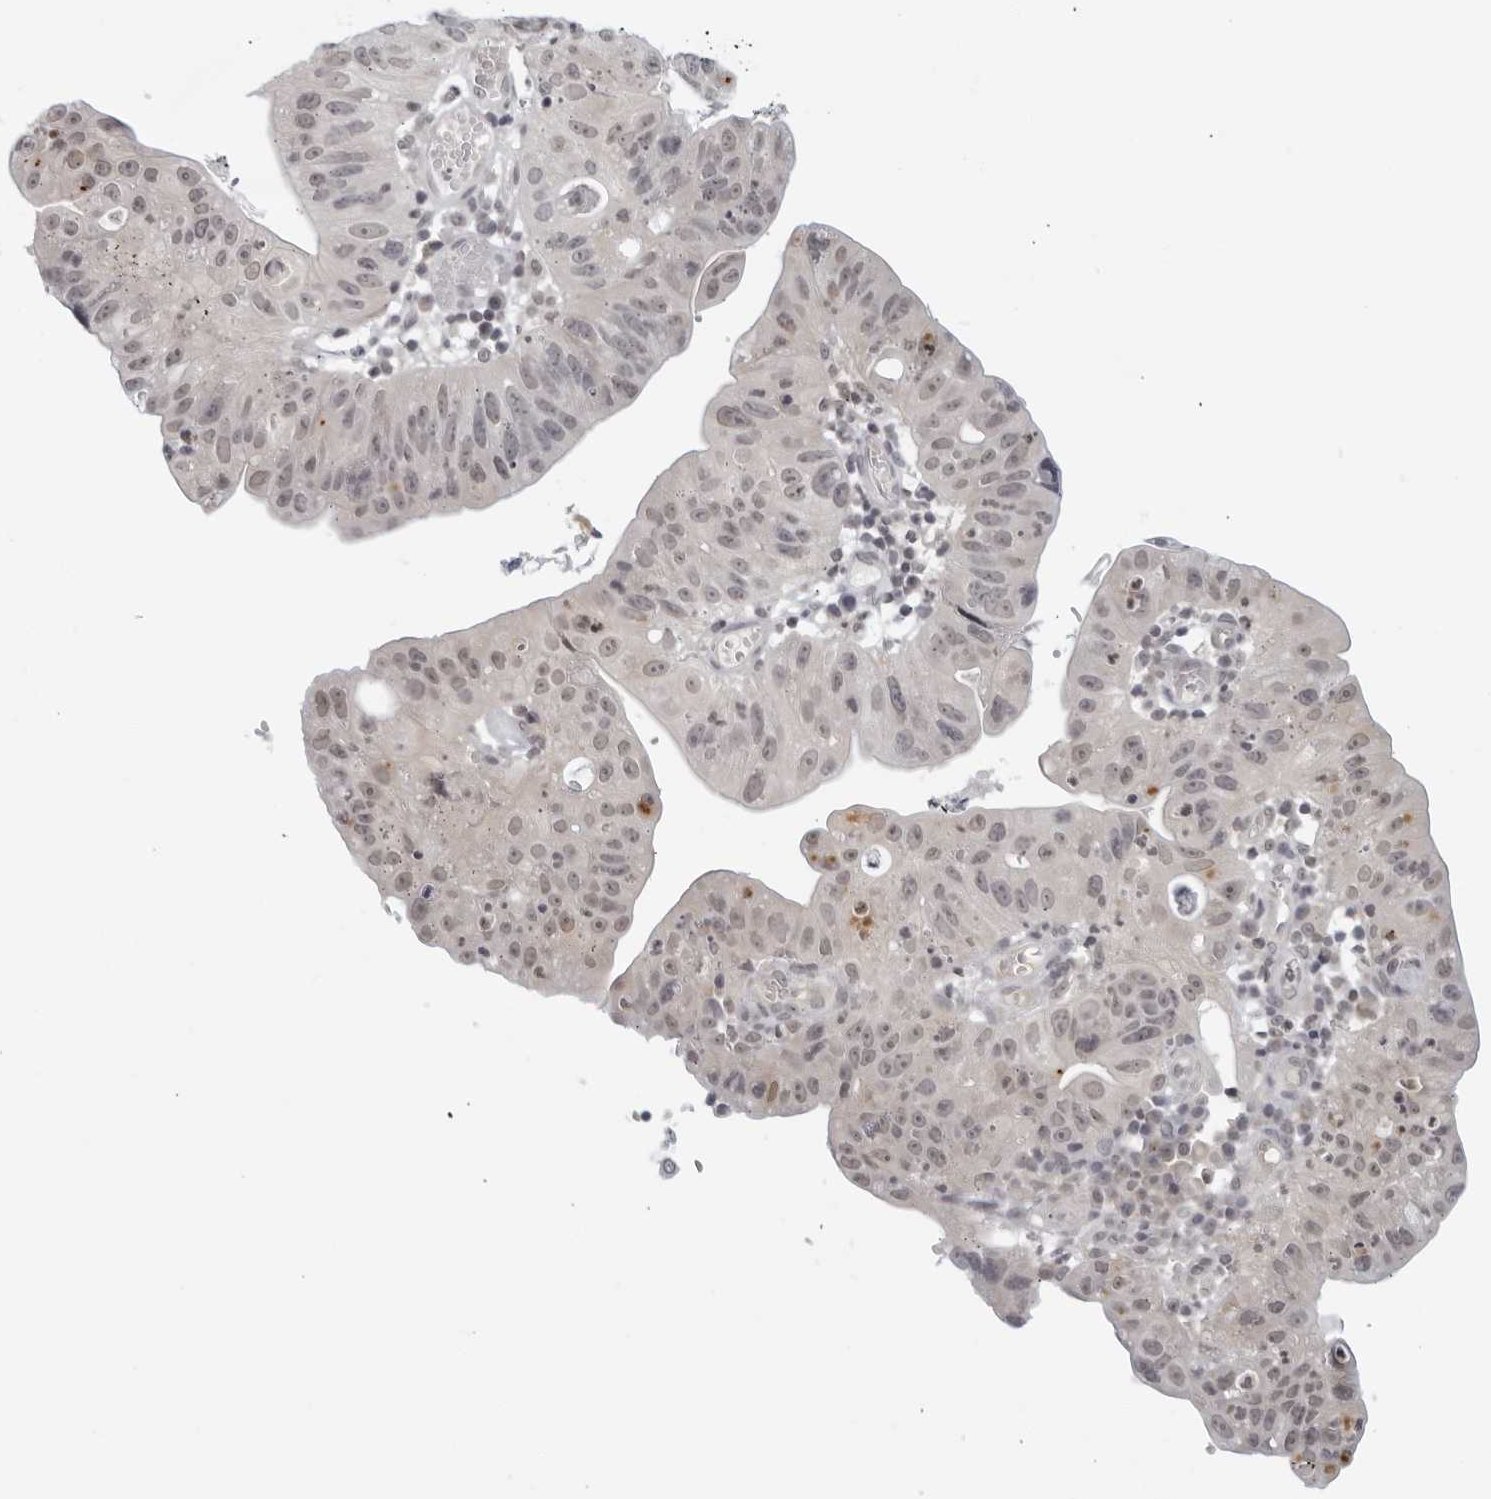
{"staining": {"intensity": "weak", "quantity": "<25%", "location": "nuclear"}, "tissue": "stomach cancer", "cell_type": "Tumor cells", "image_type": "cancer", "snomed": [{"axis": "morphology", "description": "Adenocarcinoma, NOS"}, {"axis": "topography", "description": "Stomach"}], "caption": "This is a micrograph of IHC staining of stomach cancer (adenocarcinoma), which shows no staining in tumor cells.", "gene": "CC2D1B", "patient": {"sex": "male", "age": 59}}